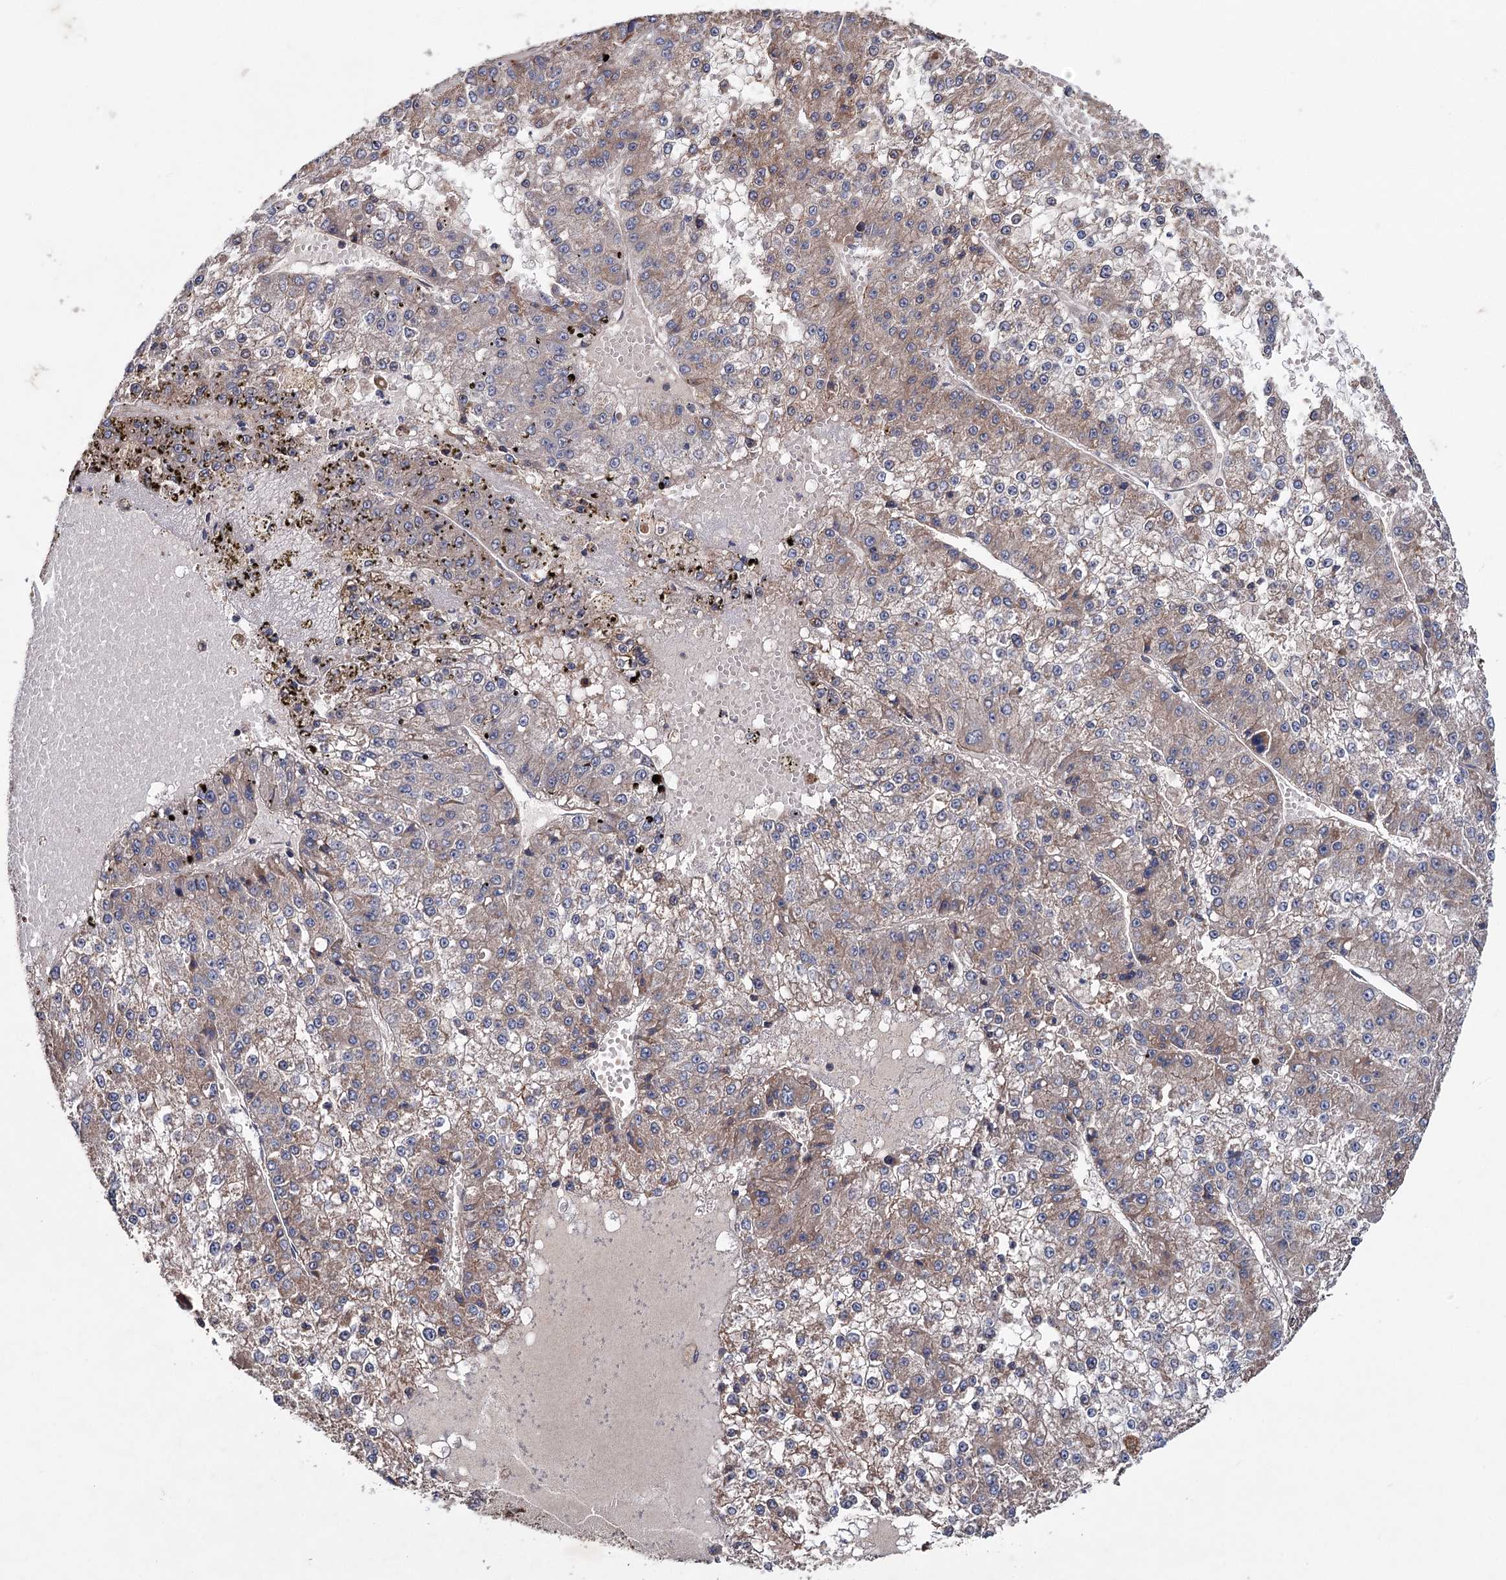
{"staining": {"intensity": "weak", "quantity": "25%-75%", "location": "cytoplasmic/membranous"}, "tissue": "liver cancer", "cell_type": "Tumor cells", "image_type": "cancer", "snomed": [{"axis": "morphology", "description": "Carcinoma, Hepatocellular, NOS"}, {"axis": "topography", "description": "Liver"}], "caption": "Liver cancer stained for a protein (brown) exhibits weak cytoplasmic/membranous positive expression in about 25%-75% of tumor cells.", "gene": "MTRR", "patient": {"sex": "female", "age": 73}}